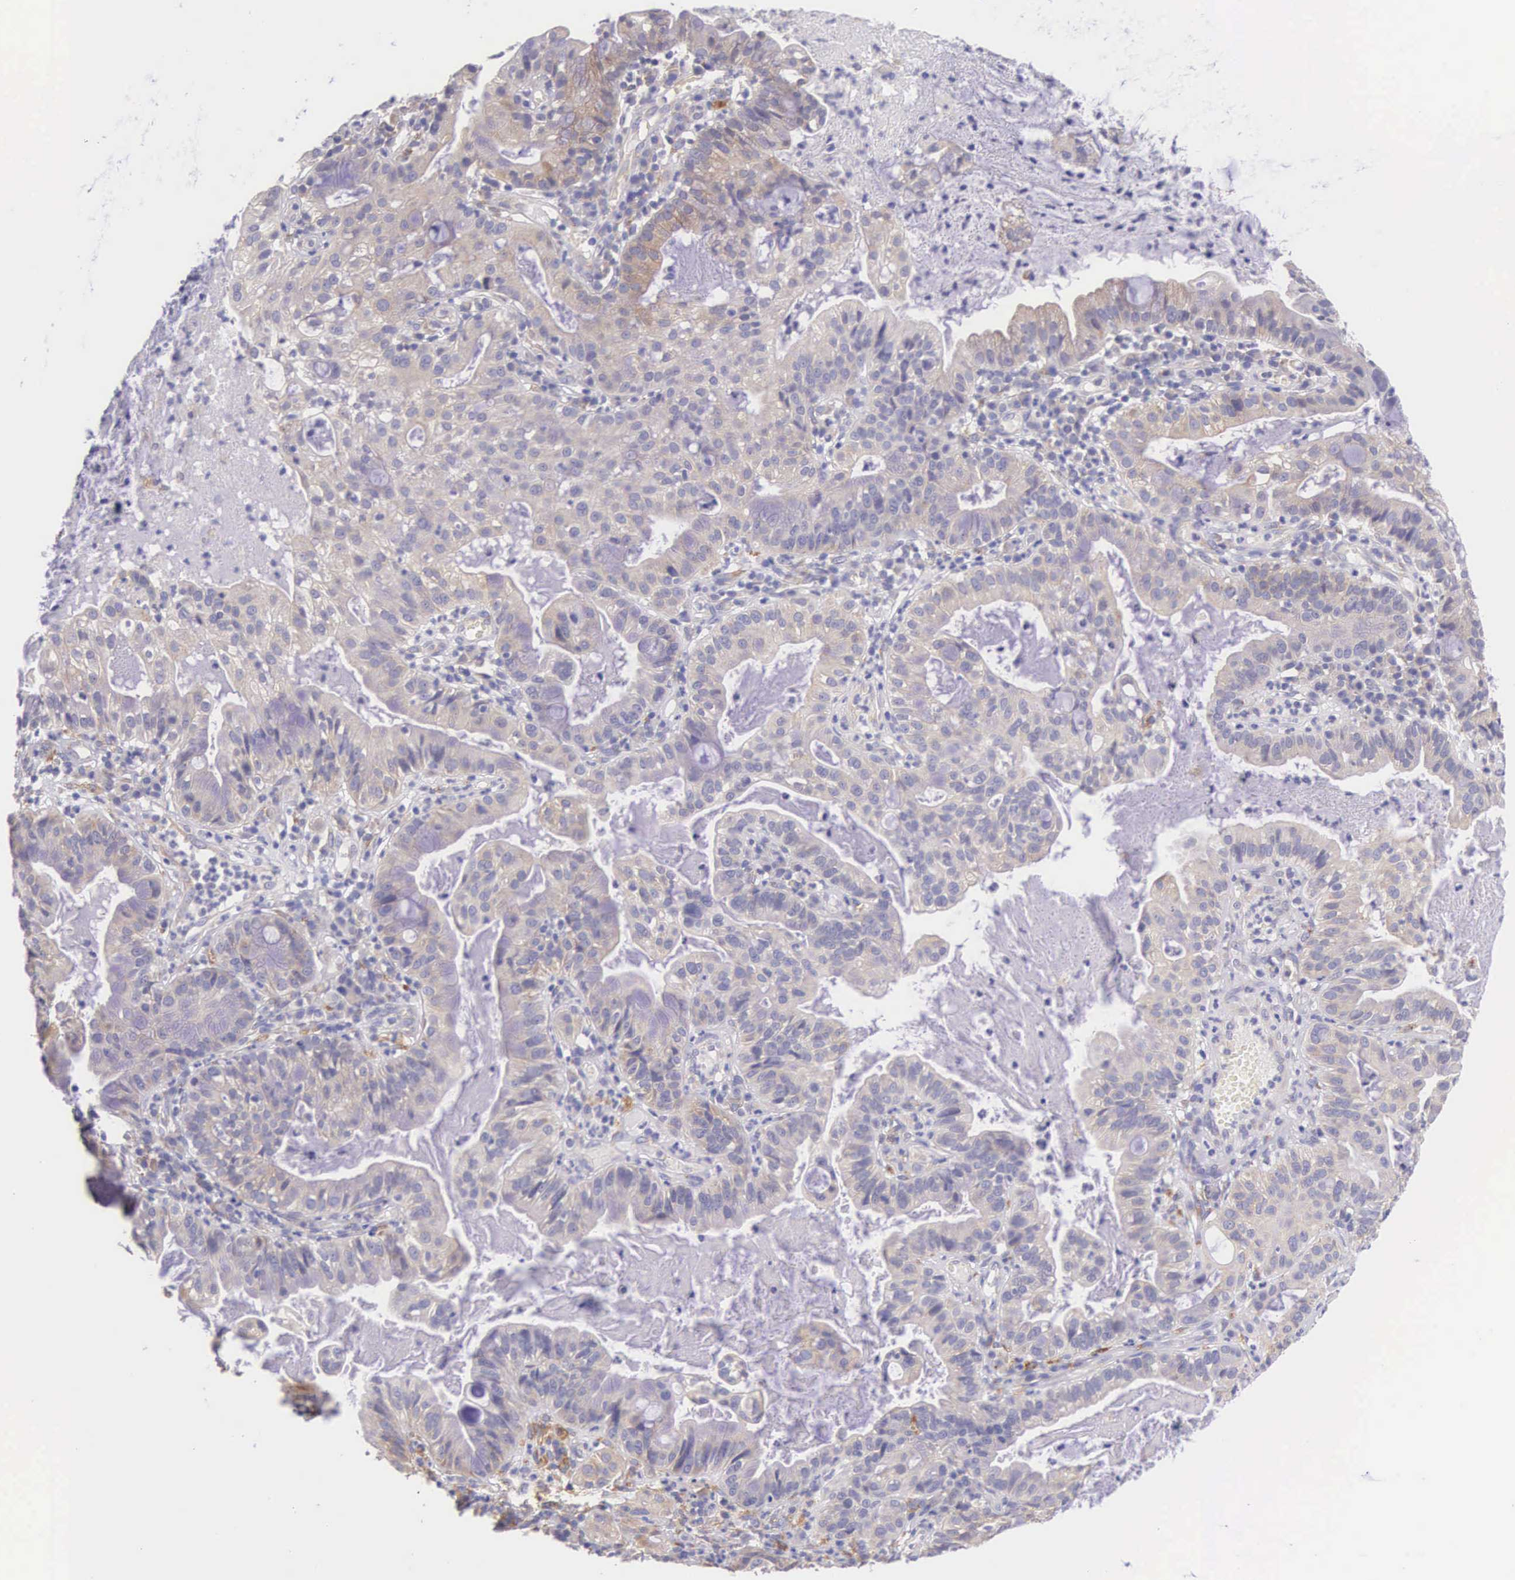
{"staining": {"intensity": "weak", "quantity": ">75%", "location": "cytoplasmic/membranous"}, "tissue": "cervical cancer", "cell_type": "Tumor cells", "image_type": "cancer", "snomed": [{"axis": "morphology", "description": "Adenocarcinoma, NOS"}, {"axis": "topography", "description": "Cervix"}], "caption": "Immunohistochemical staining of human adenocarcinoma (cervical) exhibits low levels of weak cytoplasmic/membranous positivity in about >75% of tumor cells. The staining was performed using DAB (3,3'-diaminobenzidine), with brown indicating positive protein expression. Nuclei are stained blue with hematoxylin.", "gene": "NSDHL", "patient": {"sex": "female", "age": 41}}